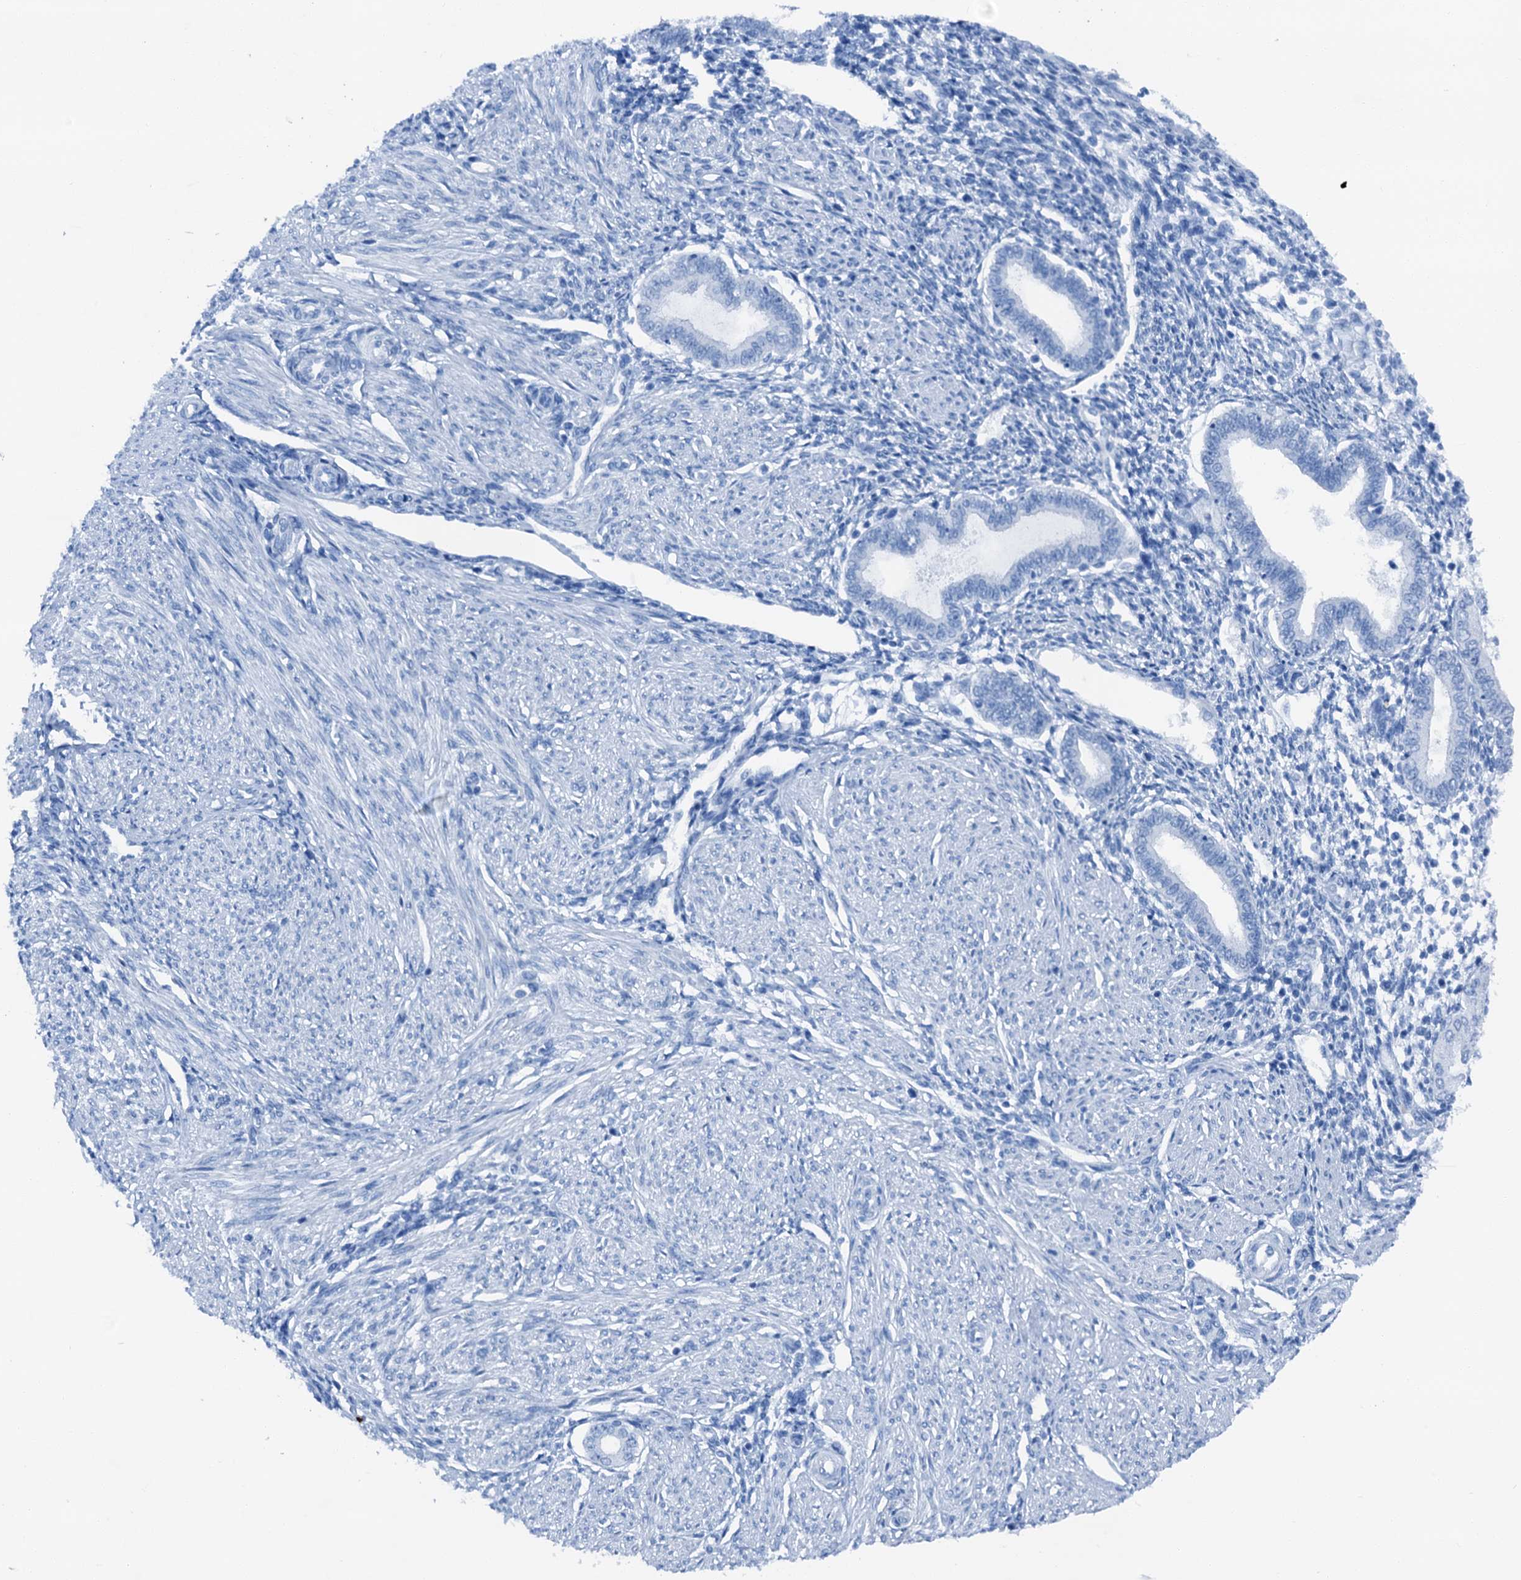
{"staining": {"intensity": "negative", "quantity": "none", "location": "none"}, "tissue": "endometrium", "cell_type": "Cells in endometrial stroma", "image_type": "normal", "snomed": [{"axis": "morphology", "description": "Normal tissue, NOS"}, {"axis": "topography", "description": "Endometrium"}], "caption": "This is a photomicrograph of immunohistochemistry (IHC) staining of normal endometrium, which shows no staining in cells in endometrial stroma.", "gene": "CBLN3", "patient": {"sex": "female", "age": 53}}